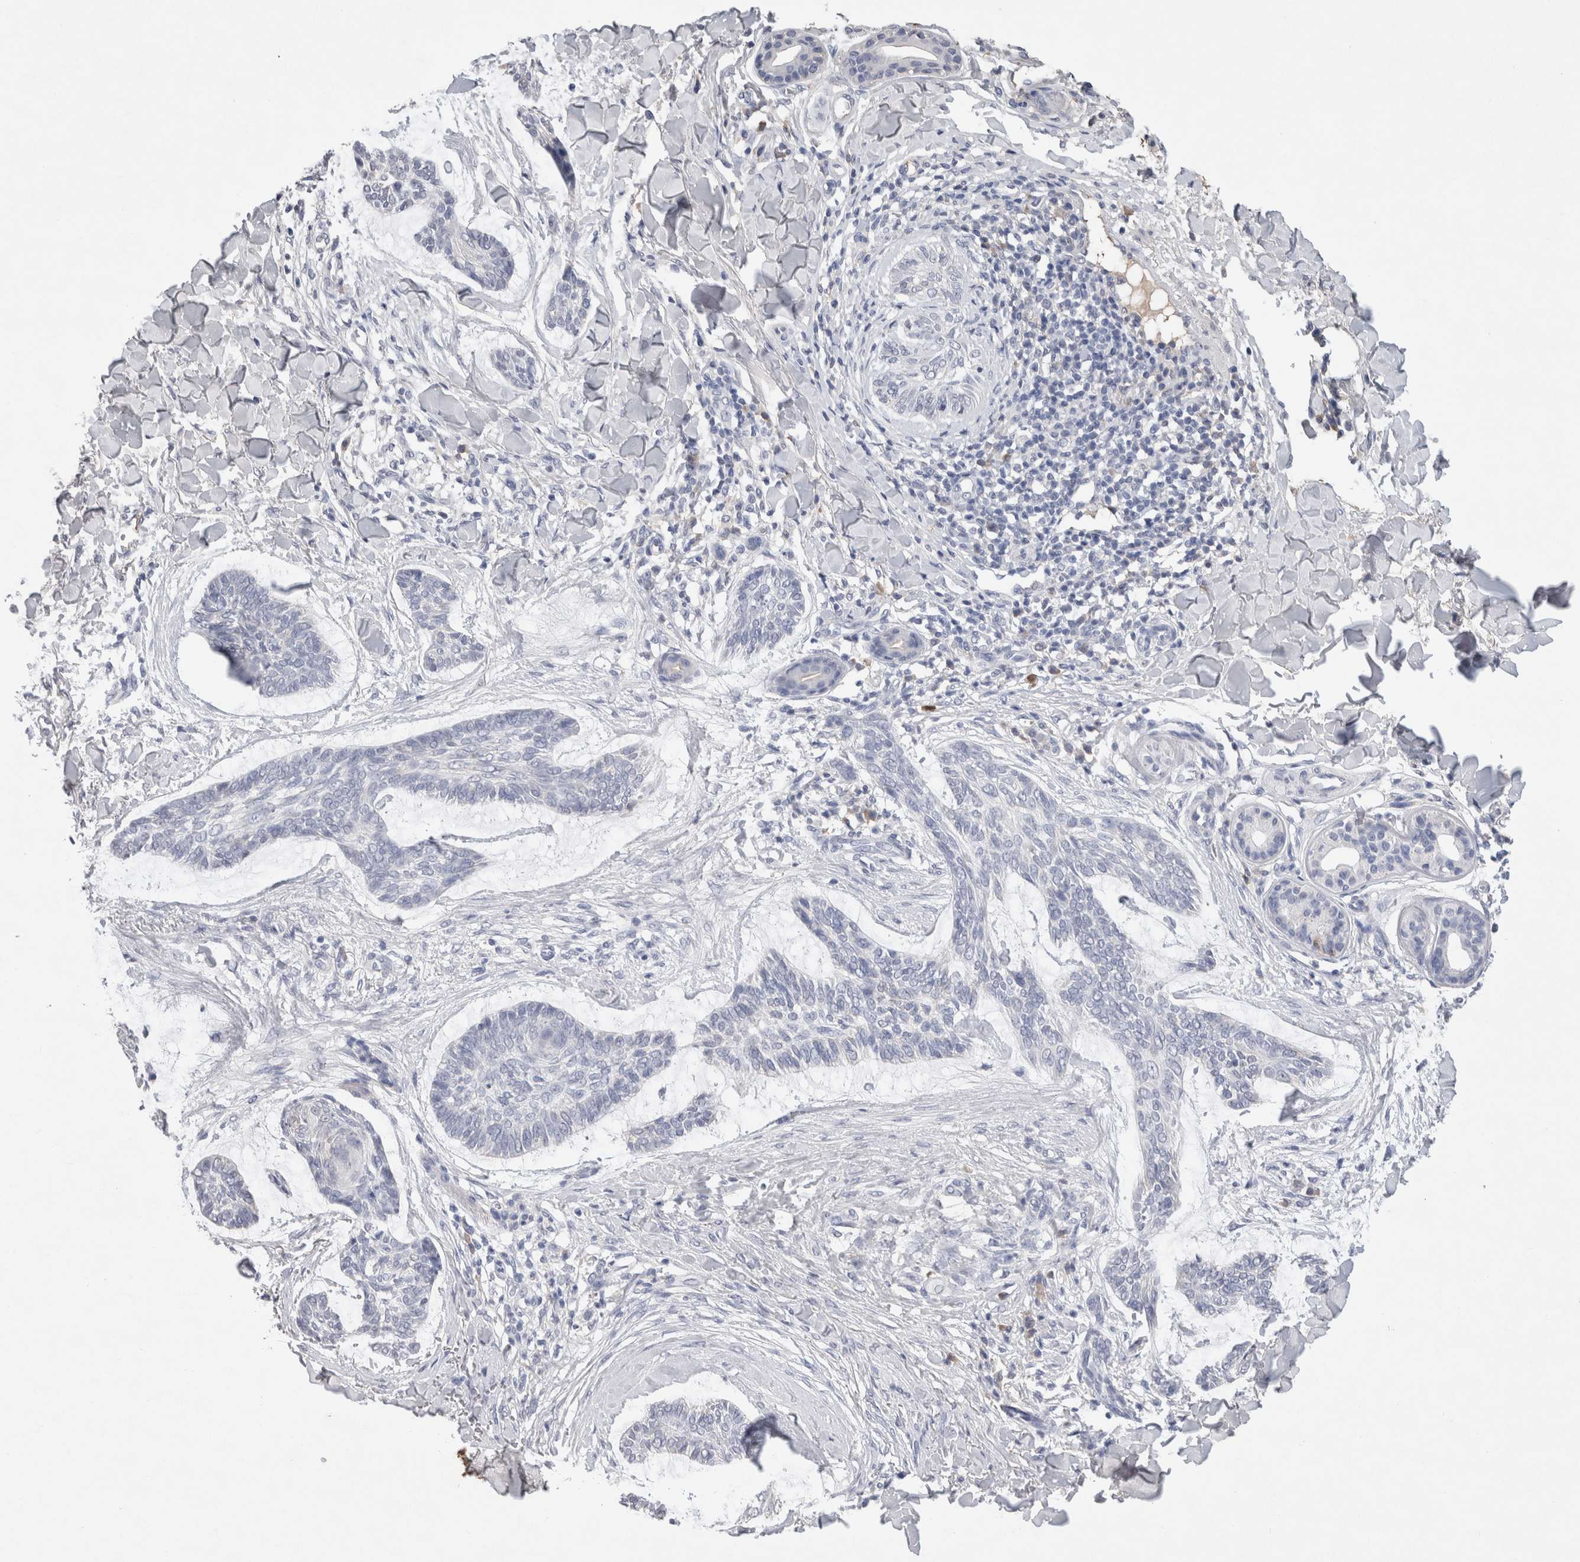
{"staining": {"intensity": "negative", "quantity": "none", "location": "none"}, "tissue": "skin cancer", "cell_type": "Tumor cells", "image_type": "cancer", "snomed": [{"axis": "morphology", "description": "Basal cell carcinoma"}, {"axis": "topography", "description": "Skin"}], "caption": "Histopathology image shows no significant protein staining in tumor cells of skin cancer.", "gene": "FABP7", "patient": {"sex": "male", "age": 43}}